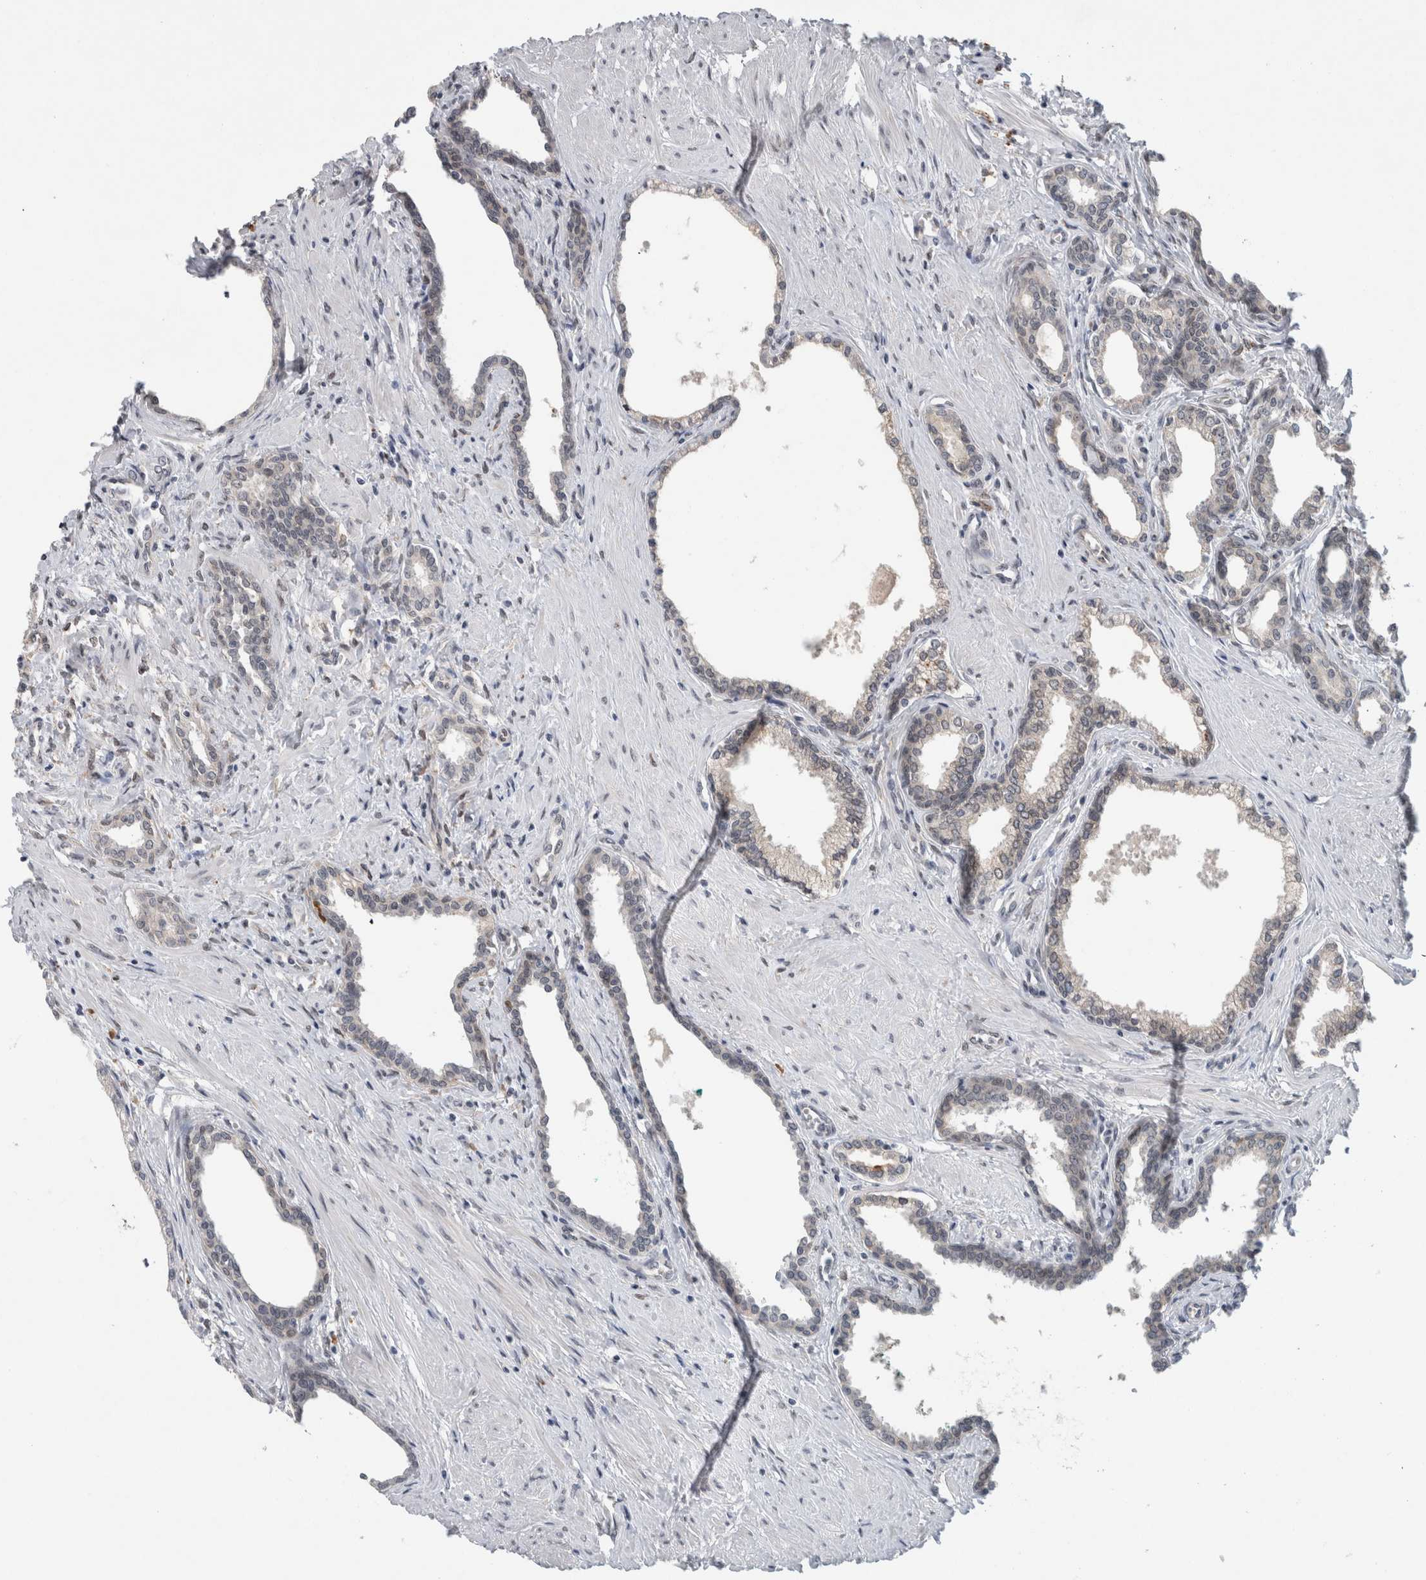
{"staining": {"intensity": "negative", "quantity": "none", "location": "none"}, "tissue": "prostate cancer", "cell_type": "Tumor cells", "image_type": "cancer", "snomed": [{"axis": "morphology", "description": "Adenocarcinoma, High grade"}, {"axis": "topography", "description": "Prostate"}], "caption": "Adenocarcinoma (high-grade) (prostate) stained for a protein using immunohistochemistry reveals no expression tumor cells.", "gene": "PRXL2A", "patient": {"sex": "male", "age": 52}}